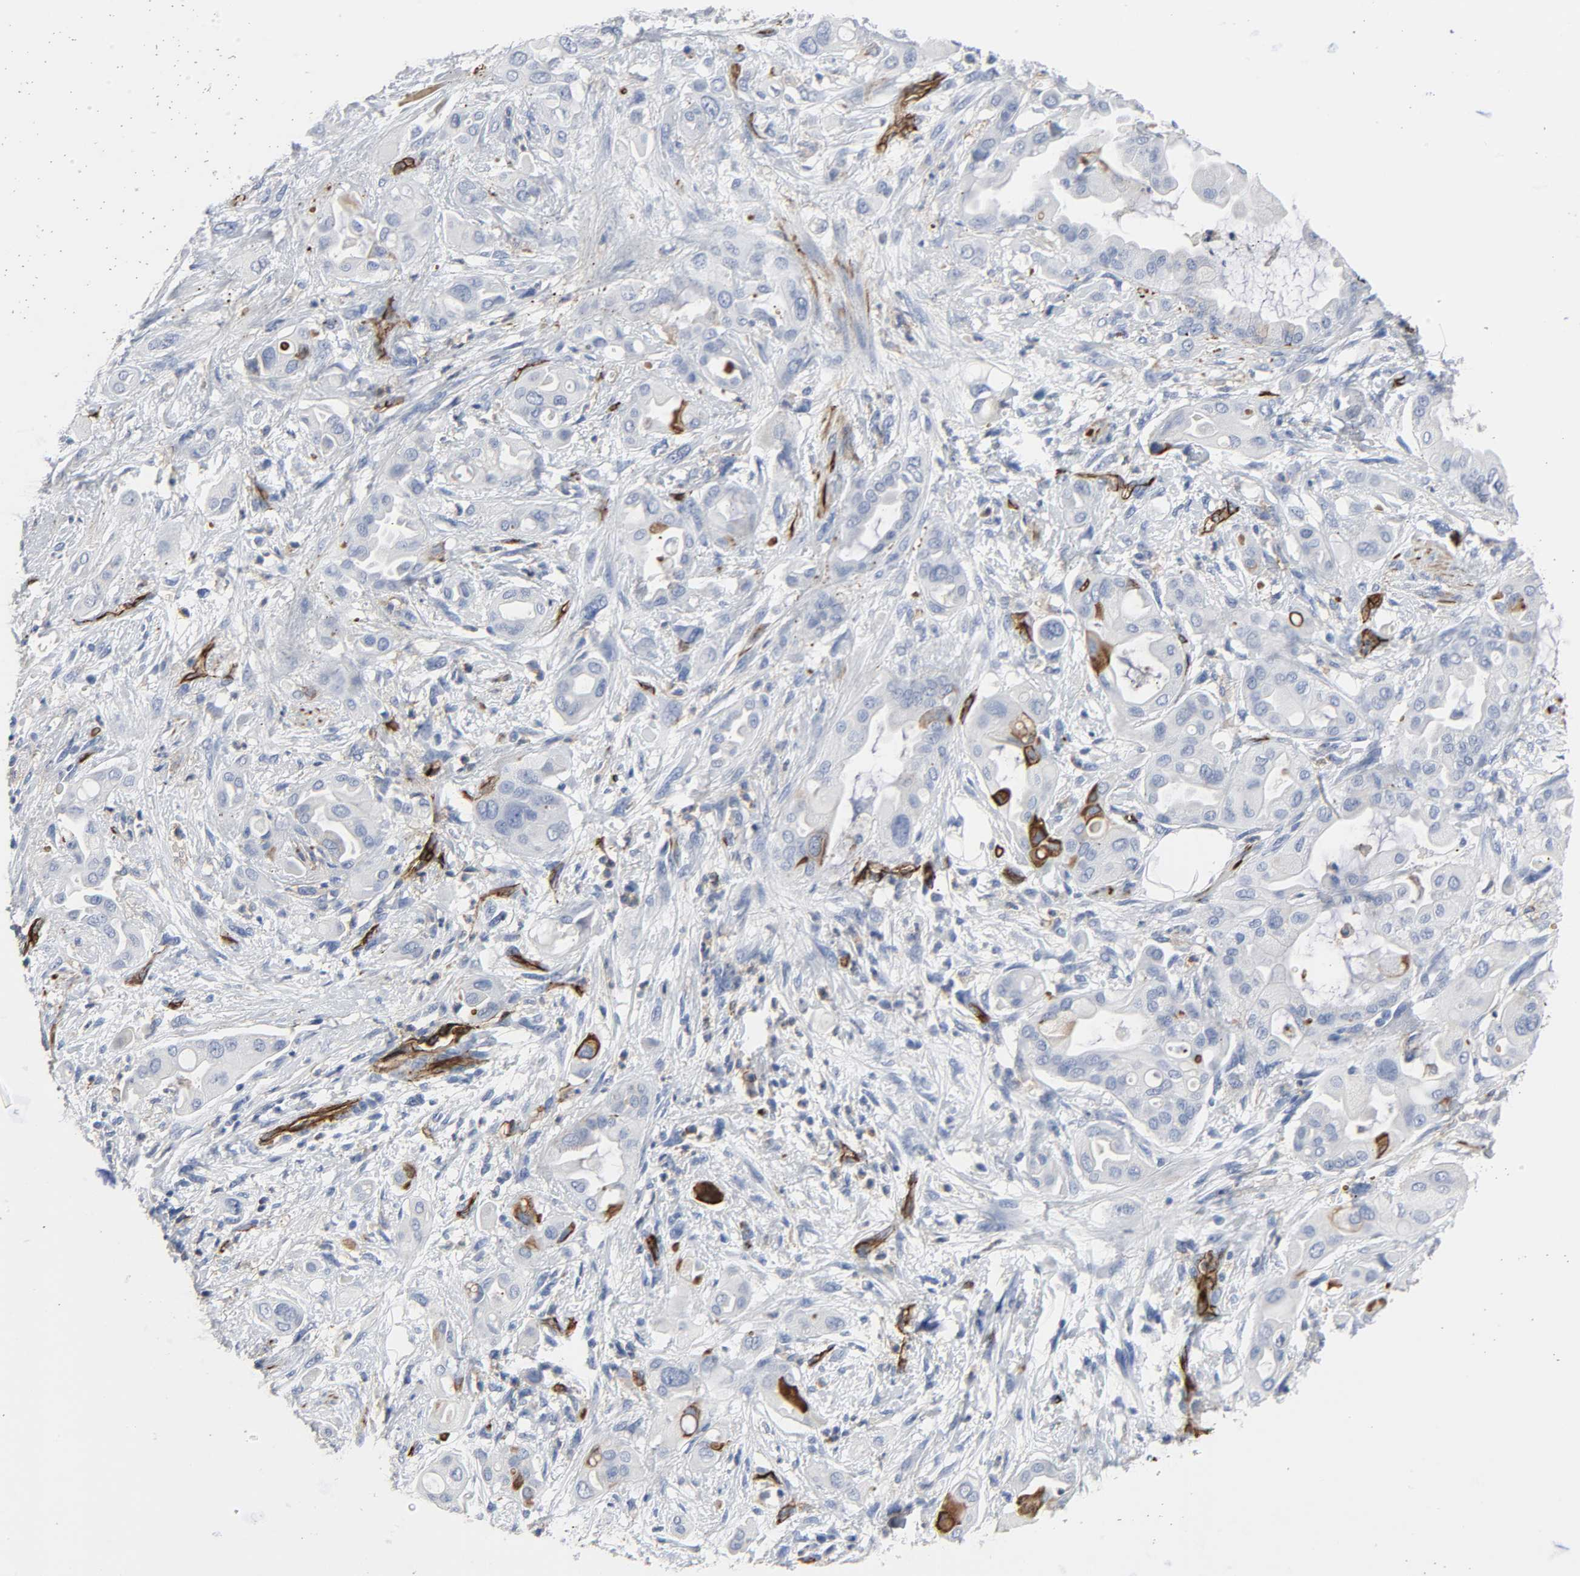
{"staining": {"intensity": "negative", "quantity": "none", "location": "none"}, "tissue": "pancreatic cancer", "cell_type": "Tumor cells", "image_type": "cancer", "snomed": [{"axis": "morphology", "description": "Adenocarcinoma, NOS"}, {"axis": "morphology", "description": "Adenocarcinoma, metastatic, NOS"}, {"axis": "topography", "description": "Lymph node"}, {"axis": "topography", "description": "Pancreas"}, {"axis": "topography", "description": "Duodenum"}], "caption": "This is a histopathology image of IHC staining of adenocarcinoma (pancreatic), which shows no staining in tumor cells.", "gene": "PECAM1", "patient": {"sex": "female", "age": 64}}